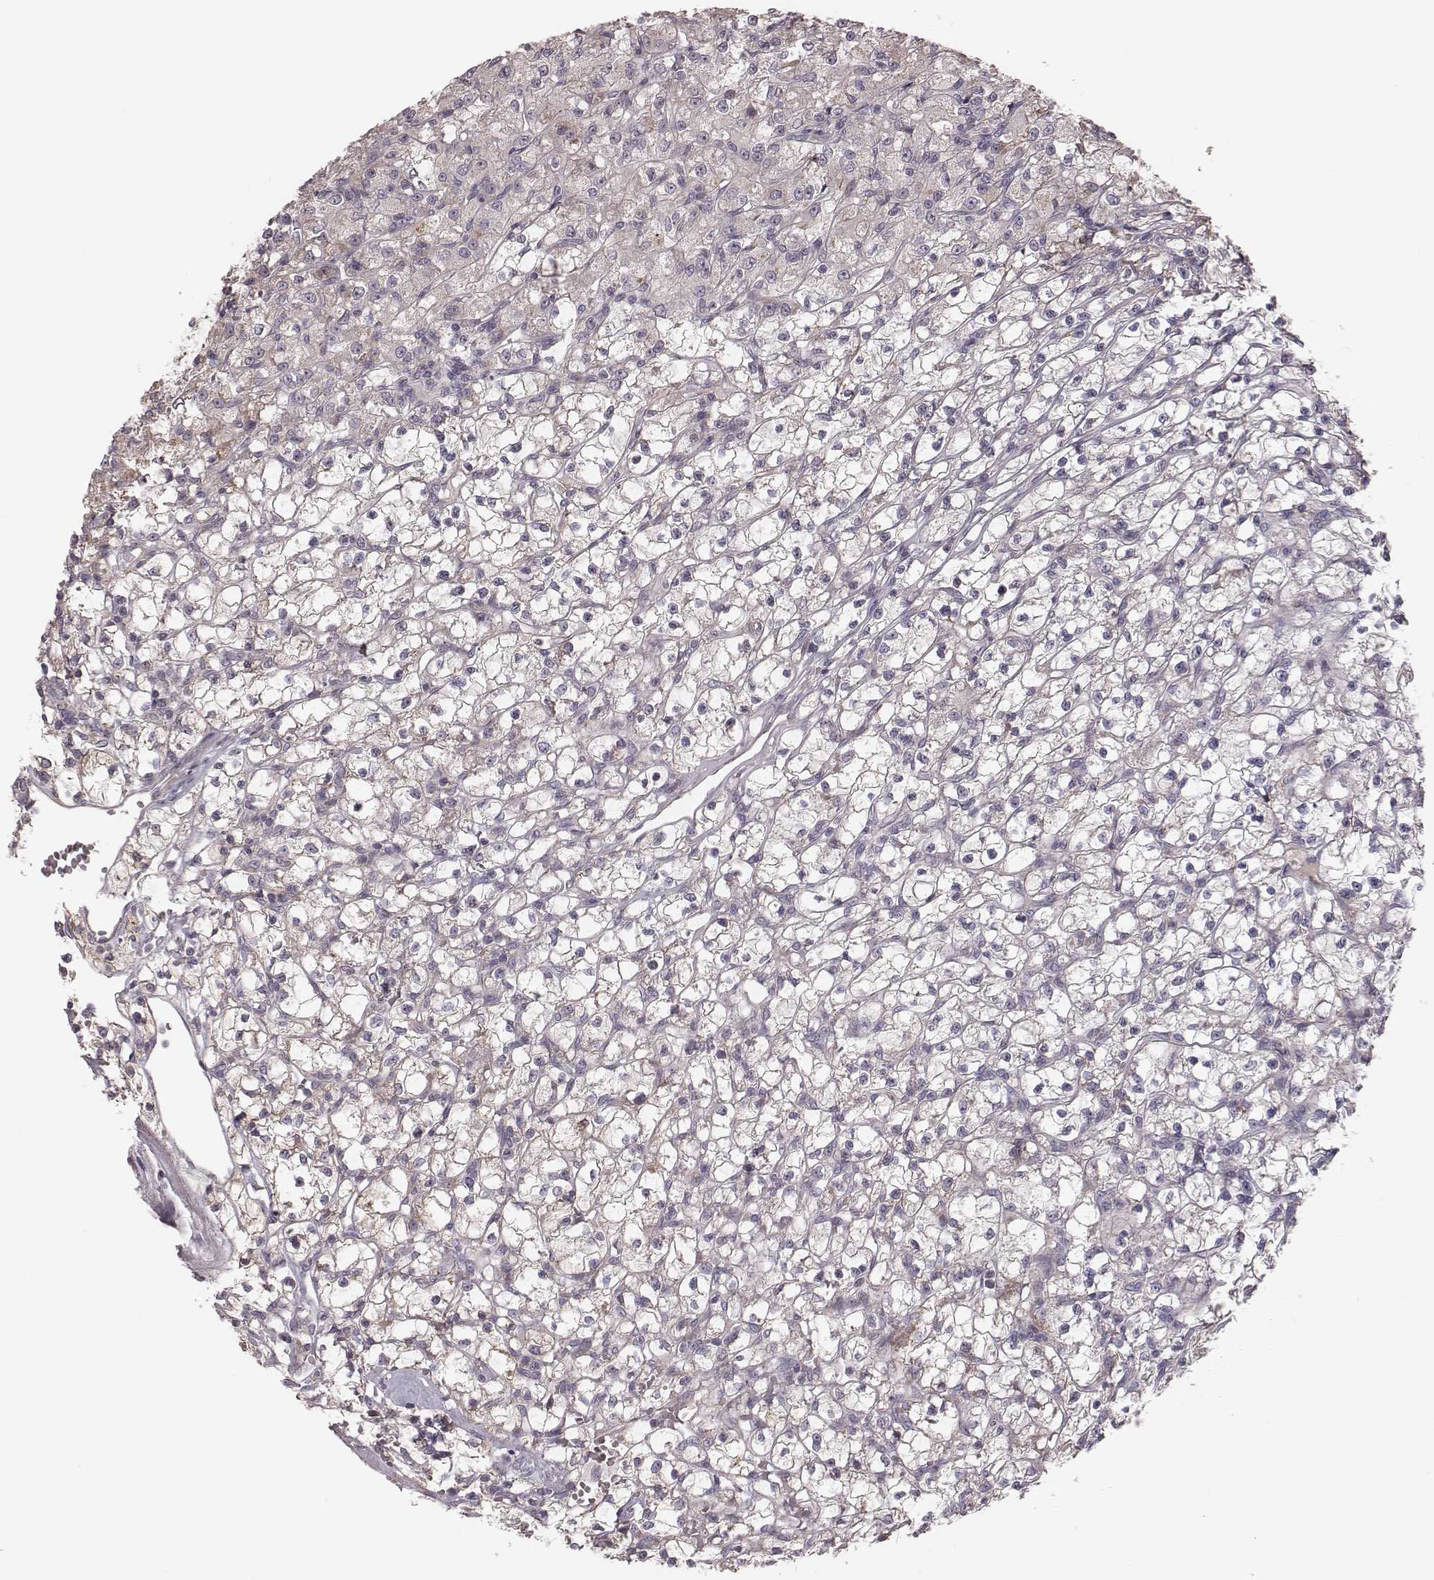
{"staining": {"intensity": "weak", "quantity": "<25%", "location": "cytoplasmic/membranous"}, "tissue": "renal cancer", "cell_type": "Tumor cells", "image_type": "cancer", "snomed": [{"axis": "morphology", "description": "Adenocarcinoma, NOS"}, {"axis": "topography", "description": "Kidney"}], "caption": "The image demonstrates no significant positivity in tumor cells of renal cancer.", "gene": "MRPS27", "patient": {"sex": "female", "age": 59}}